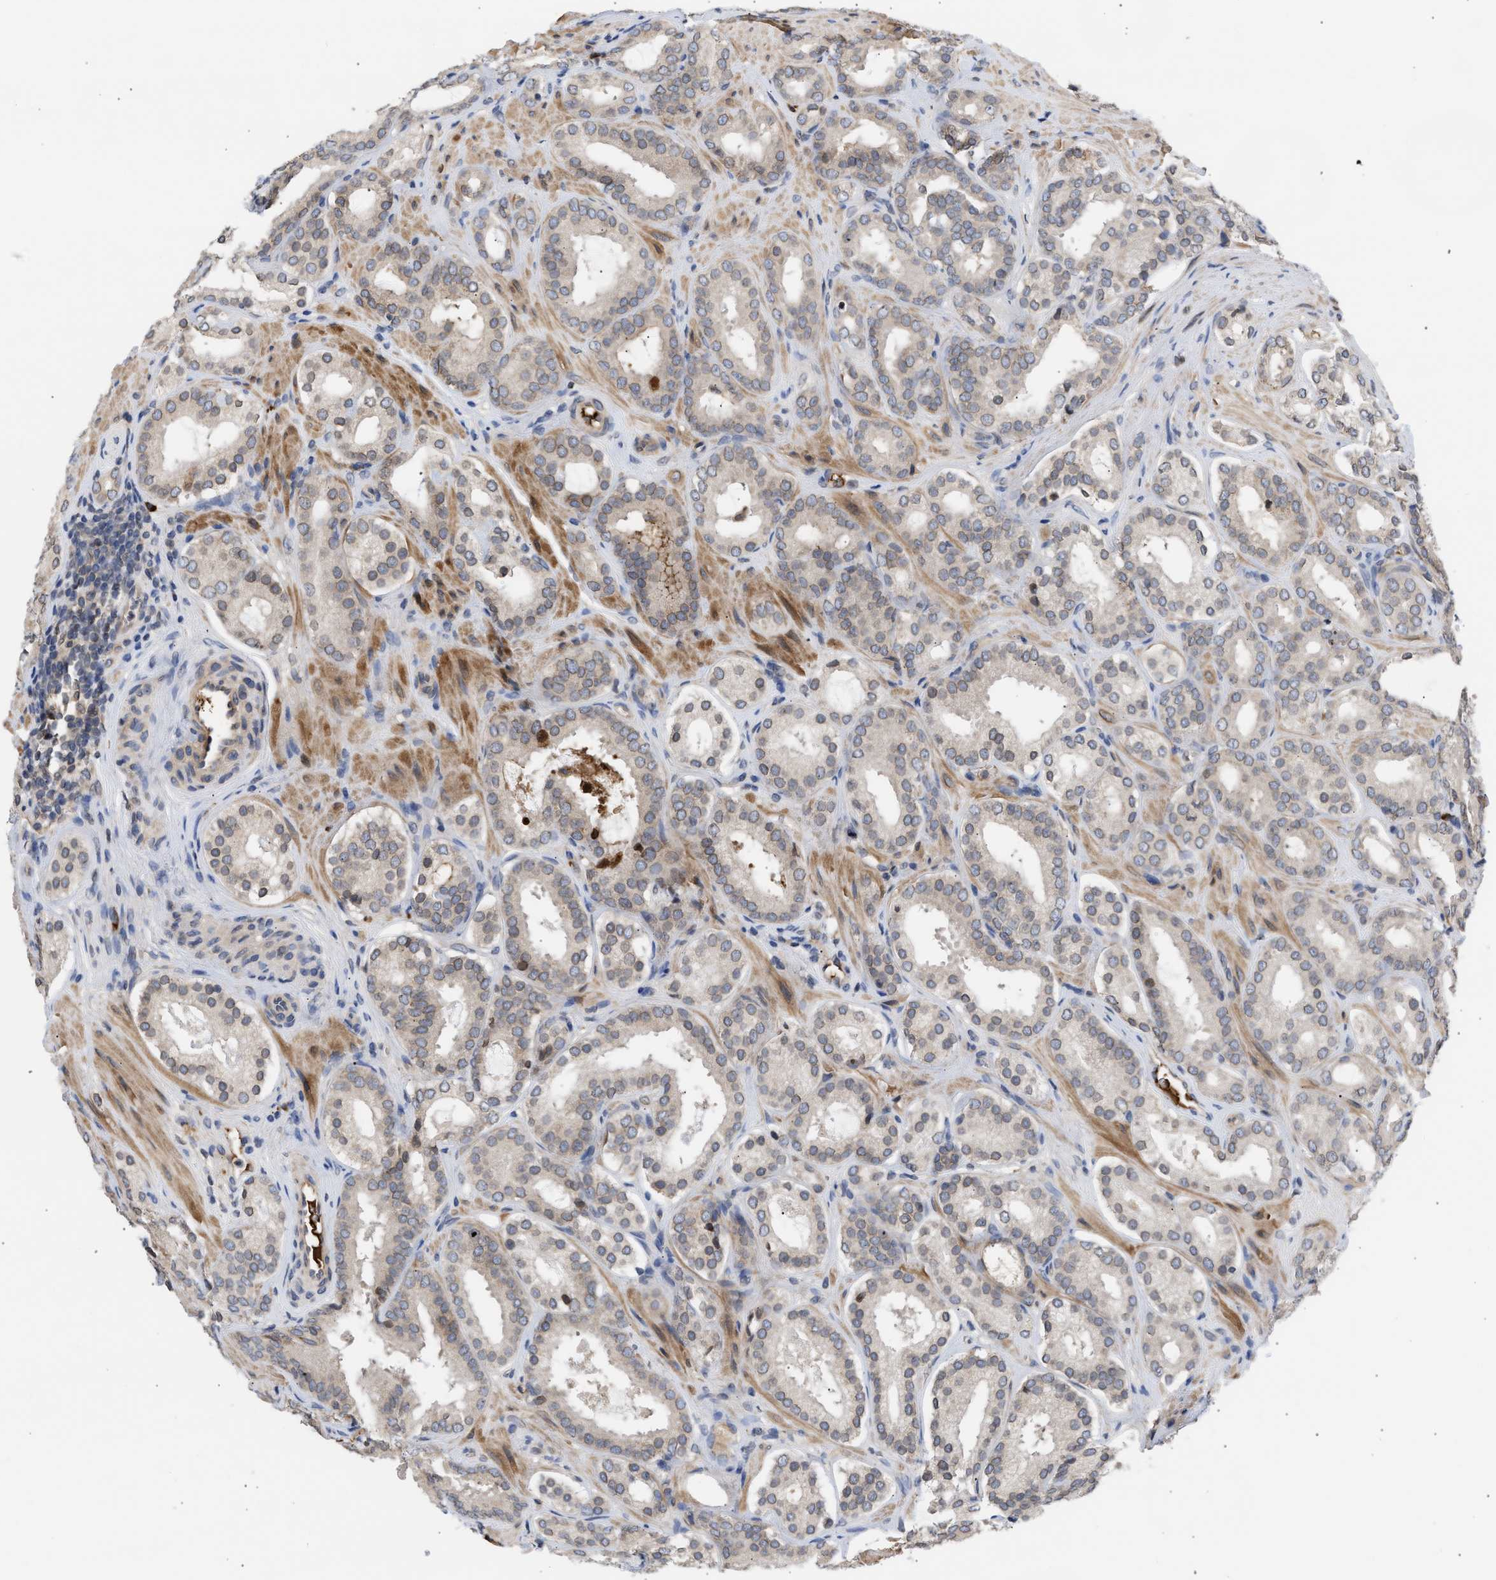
{"staining": {"intensity": "weak", "quantity": "<25%", "location": "cytoplasmic/membranous,nuclear"}, "tissue": "prostate cancer", "cell_type": "Tumor cells", "image_type": "cancer", "snomed": [{"axis": "morphology", "description": "Adenocarcinoma, Low grade"}, {"axis": "topography", "description": "Prostate"}], "caption": "Immunohistochemistry (IHC) image of neoplastic tissue: human prostate cancer (low-grade adenocarcinoma) stained with DAB shows no significant protein staining in tumor cells.", "gene": "NUP62", "patient": {"sex": "male", "age": 69}}